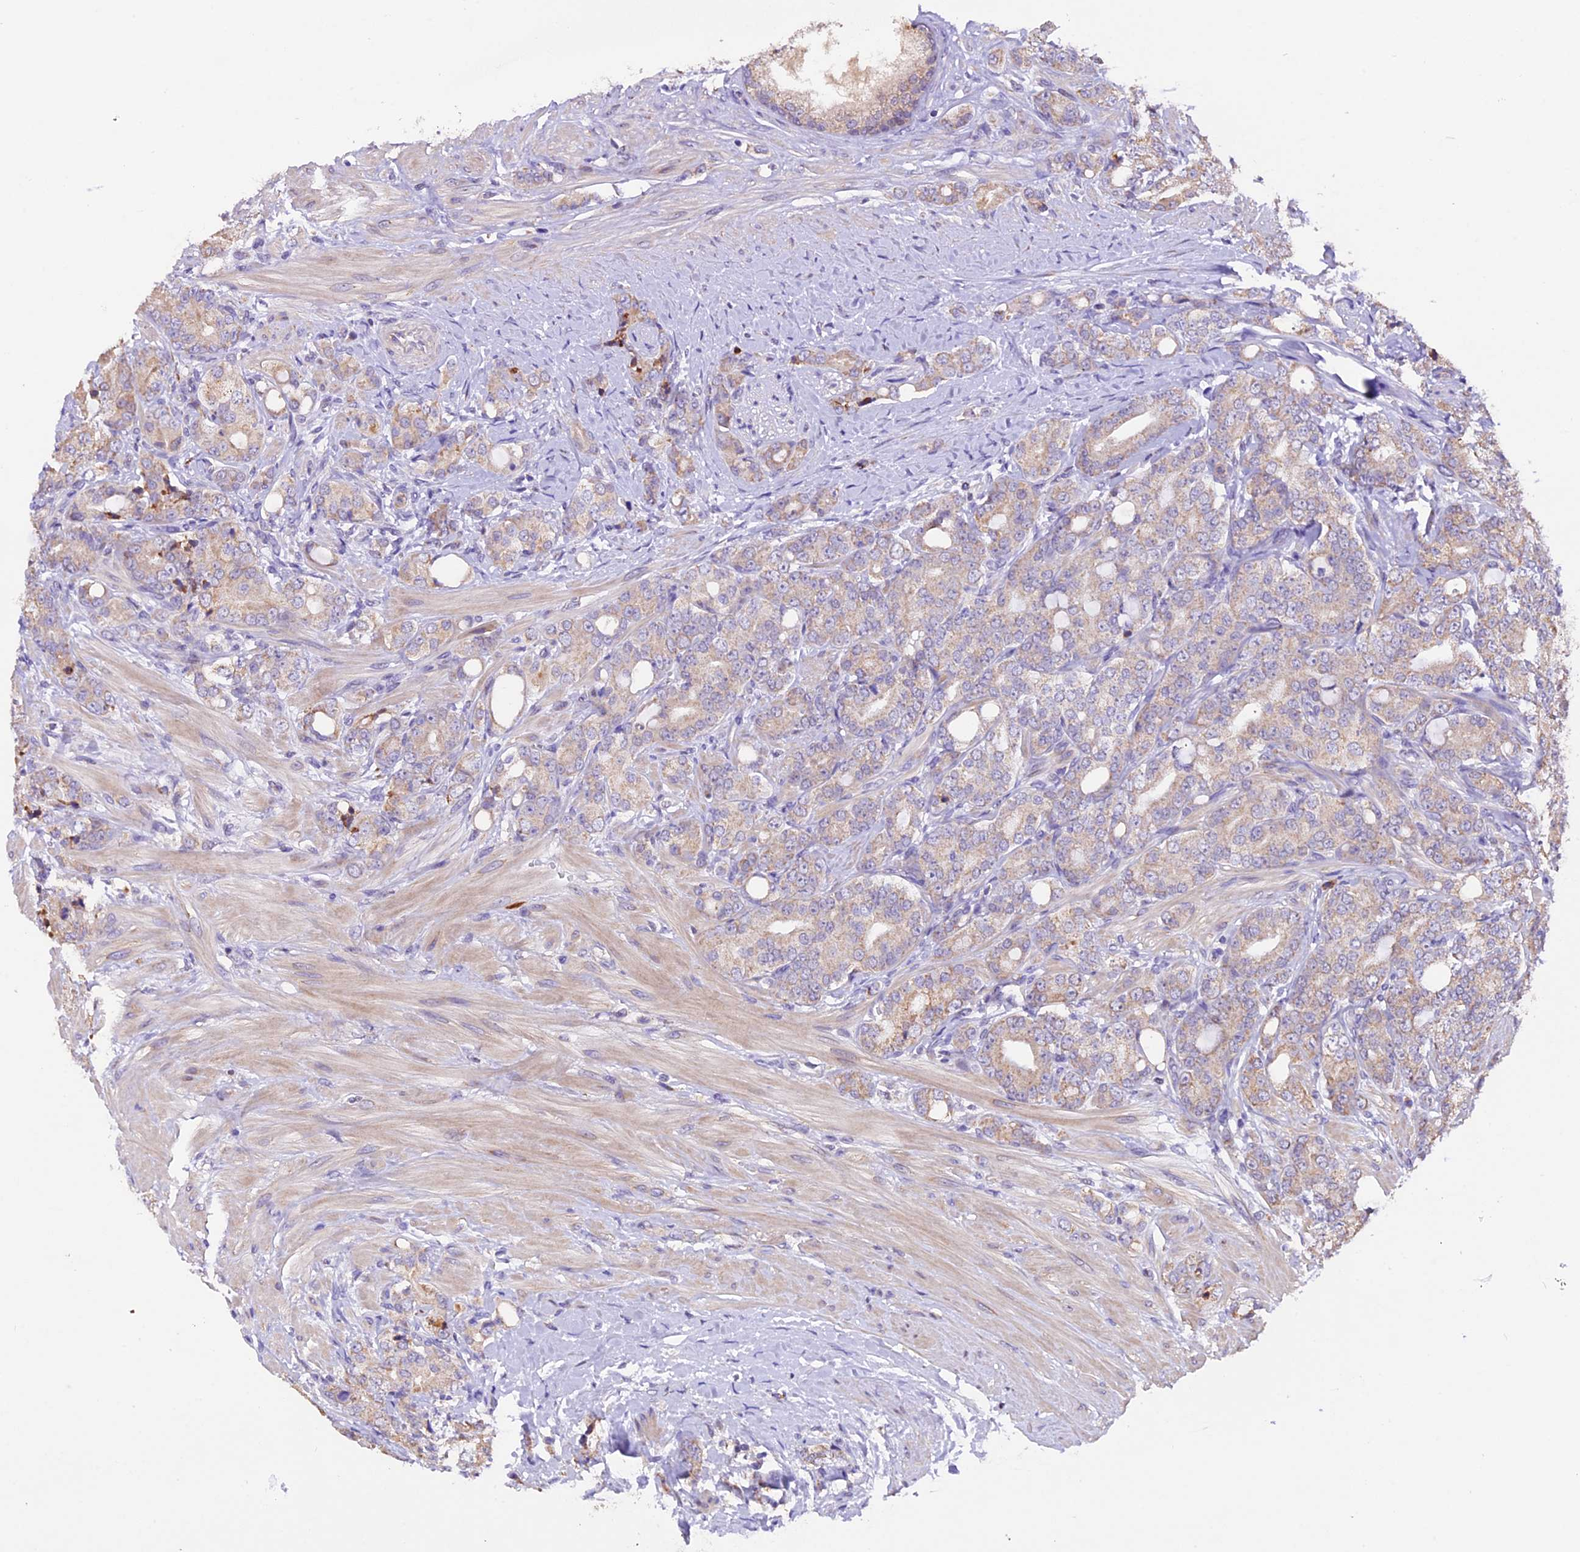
{"staining": {"intensity": "weak", "quantity": "<25%", "location": "cytoplasmic/membranous"}, "tissue": "prostate cancer", "cell_type": "Tumor cells", "image_type": "cancer", "snomed": [{"axis": "morphology", "description": "Adenocarcinoma, High grade"}, {"axis": "topography", "description": "Prostate"}], "caption": "DAB (3,3'-diaminobenzidine) immunohistochemical staining of high-grade adenocarcinoma (prostate) demonstrates no significant staining in tumor cells.", "gene": "DDX28", "patient": {"sex": "male", "age": 62}}